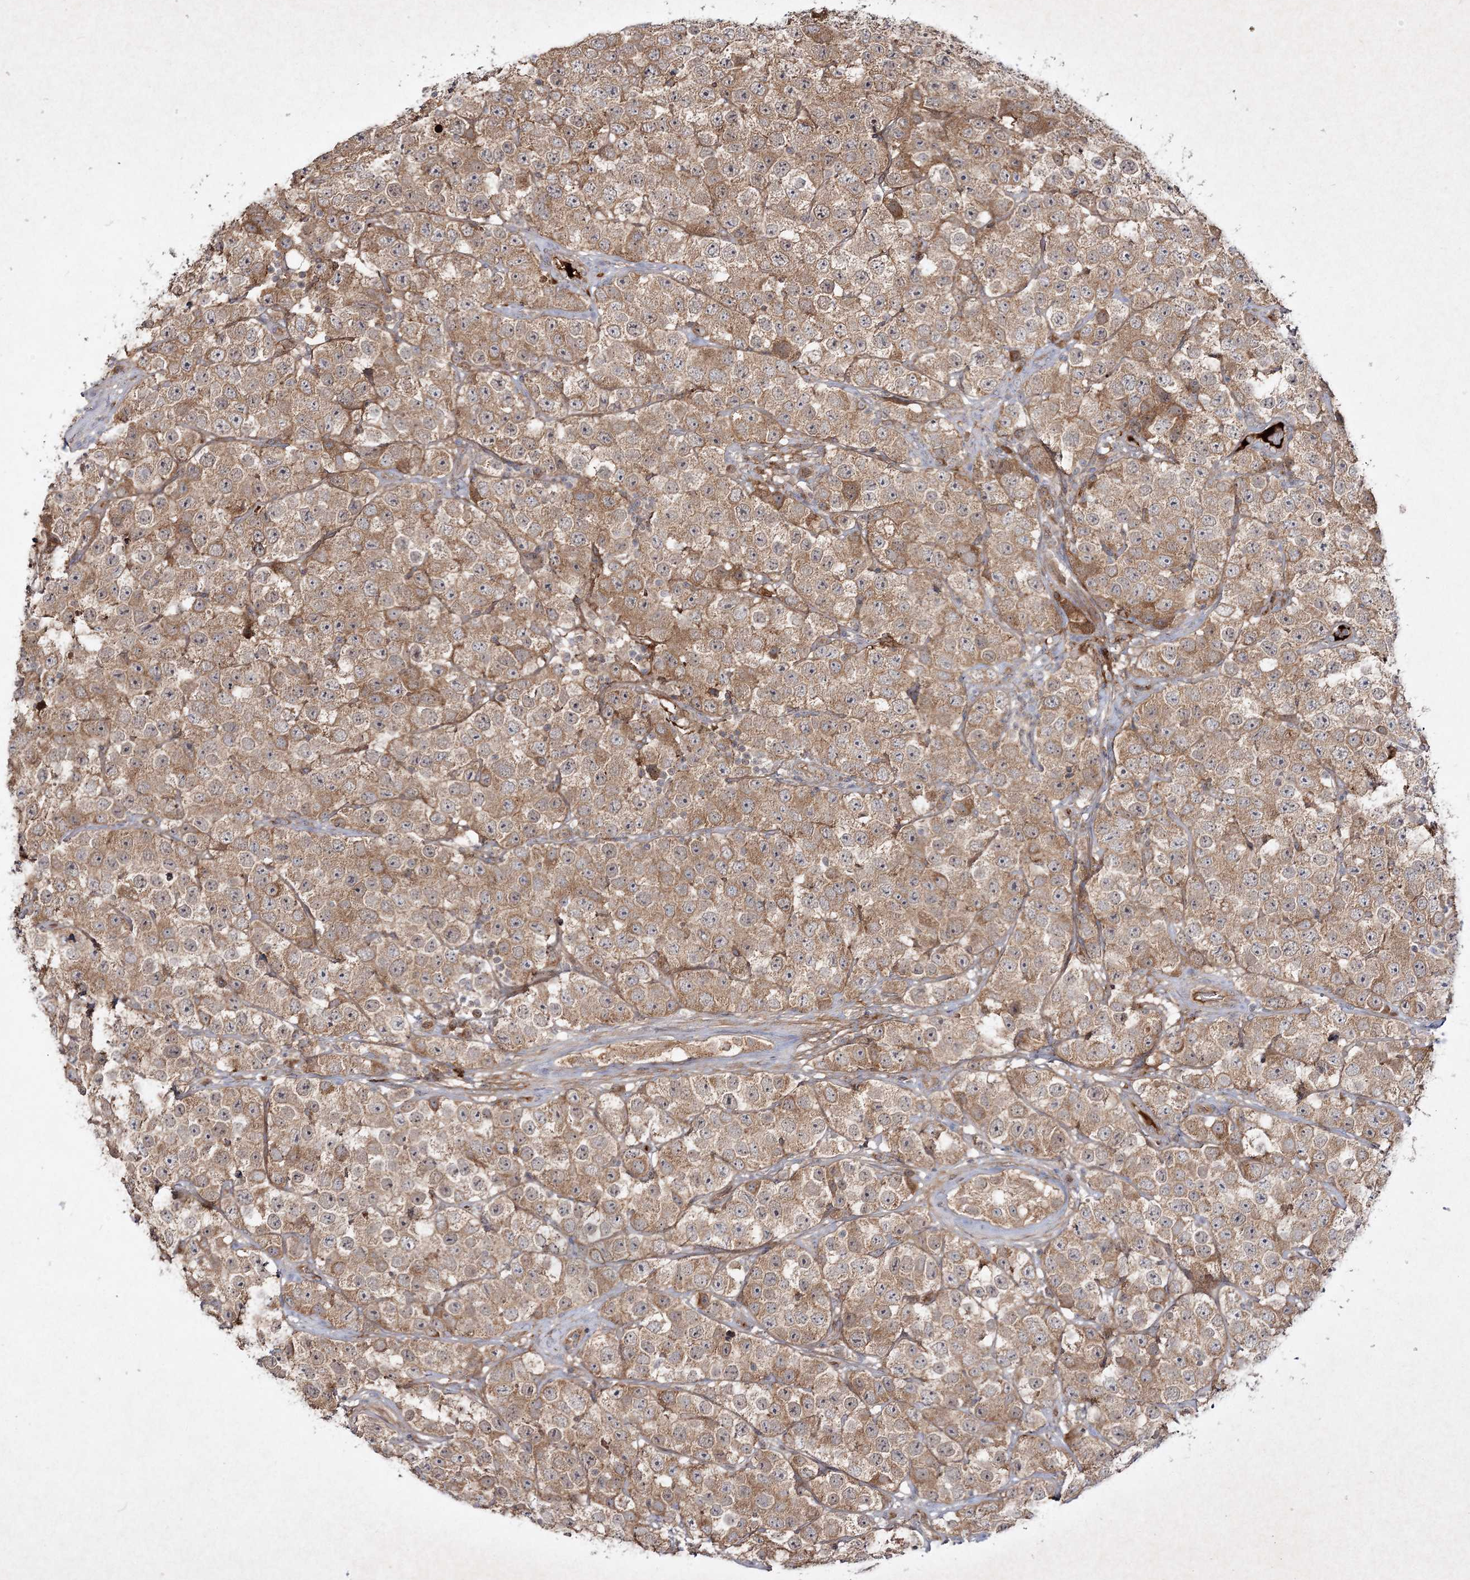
{"staining": {"intensity": "moderate", "quantity": ">75%", "location": "cytoplasmic/membranous"}, "tissue": "testis cancer", "cell_type": "Tumor cells", "image_type": "cancer", "snomed": [{"axis": "morphology", "description": "Seminoma, NOS"}, {"axis": "topography", "description": "Testis"}], "caption": "Moderate cytoplasmic/membranous staining for a protein is appreciated in approximately >75% of tumor cells of testis seminoma using IHC.", "gene": "MOCS2", "patient": {"sex": "male", "age": 28}}